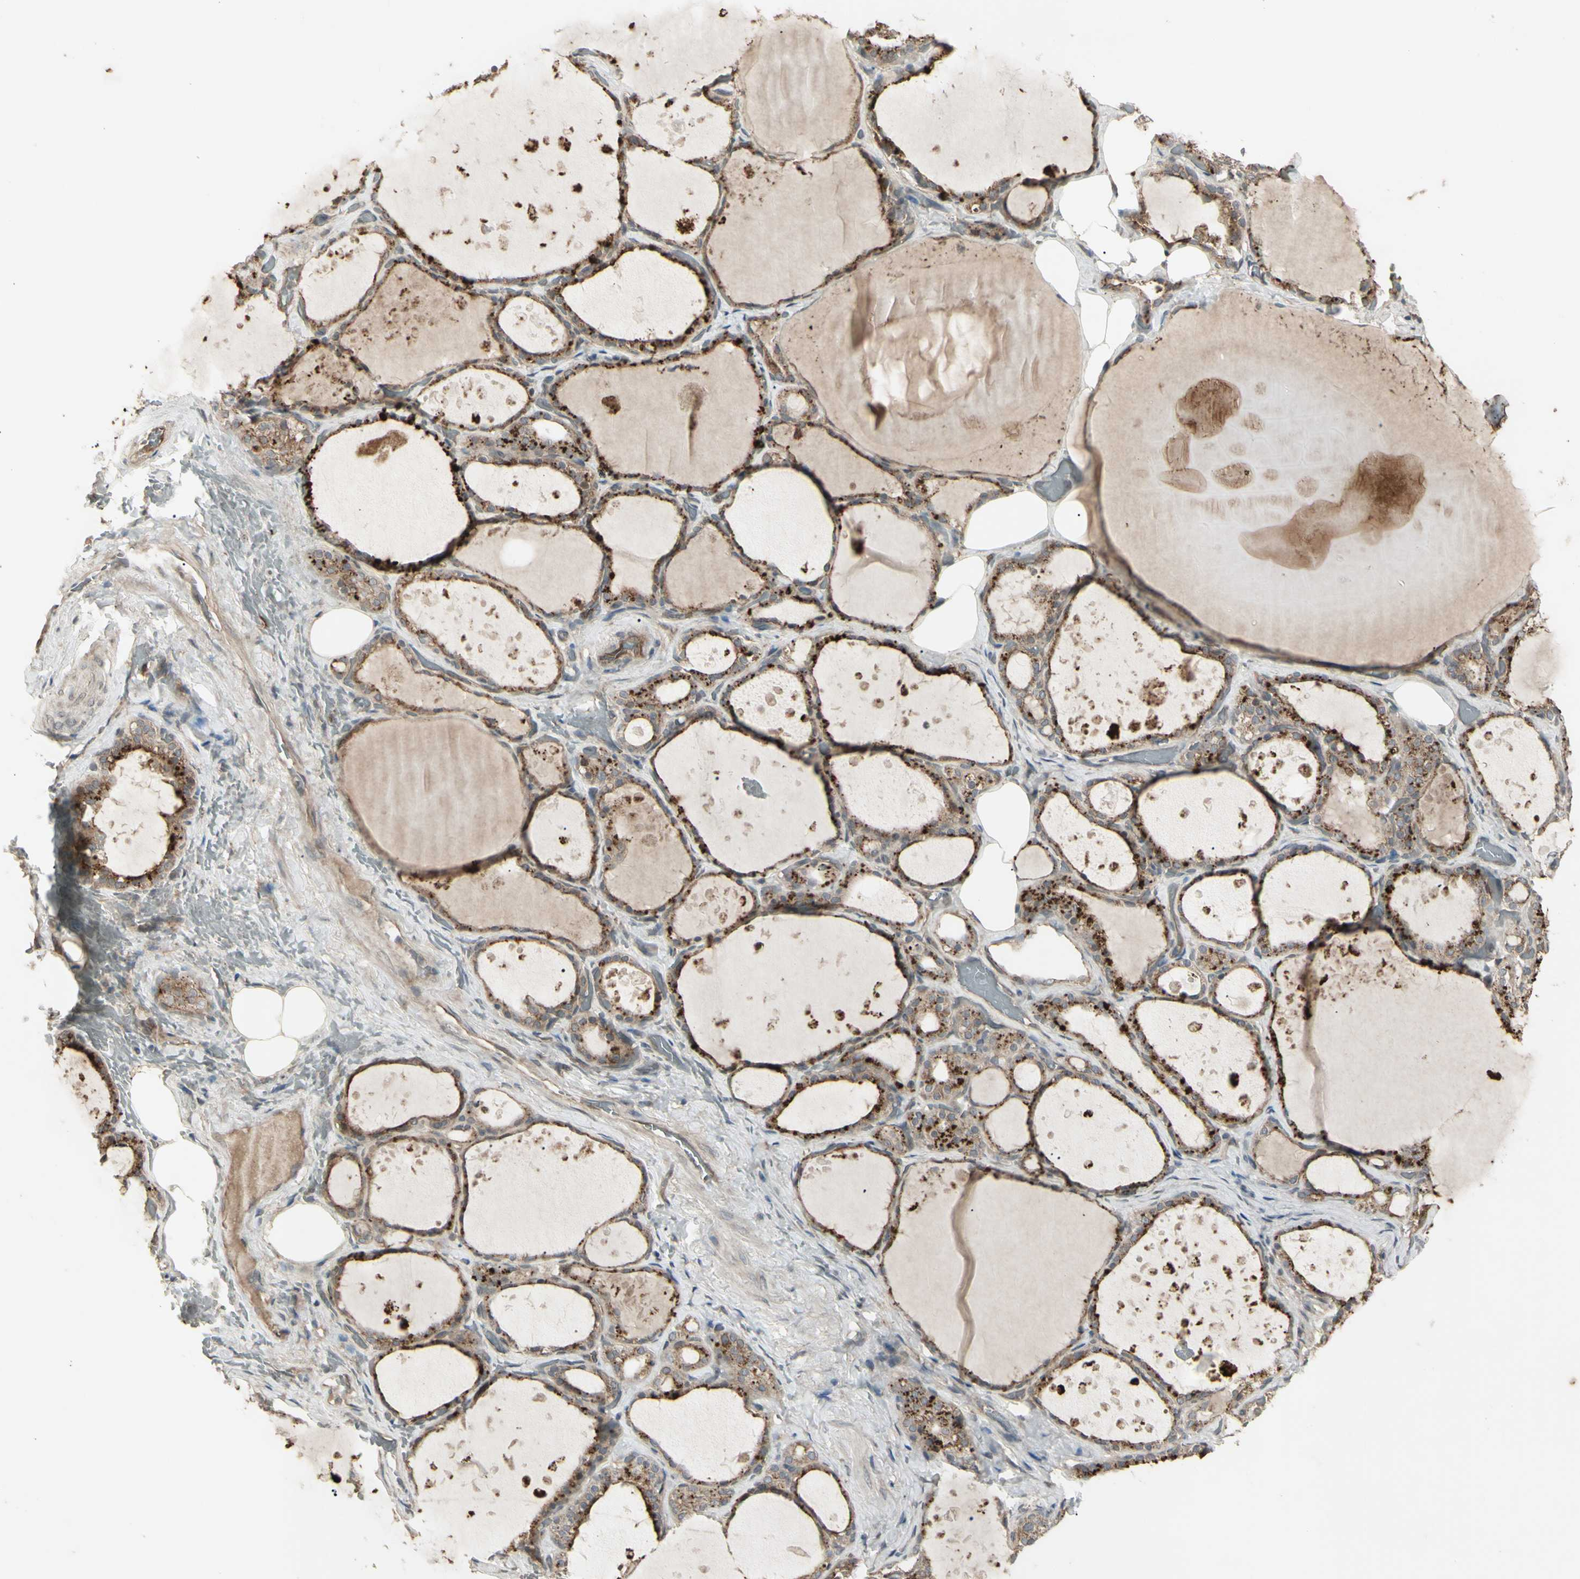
{"staining": {"intensity": "moderate", "quantity": ">75%", "location": "cytoplasmic/membranous"}, "tissue": "thyroid gland", "cell_type": "Glandular cells", "image_type": "normal", "snomed": [{"axis": "morphology", "description": "Normal tissue, NOS"}, {"axis": "topography", "description": "Thyroid gland"}], "caption": "The histopathology image displays immunohistochemical staining of normal thyroid gland. There is moderate cytoplasmic/membranous positivity is appreciated in approximately >75% of glandular cells.", "gene": "JAG1", "patient": {"sex": "male", "age": 61}}